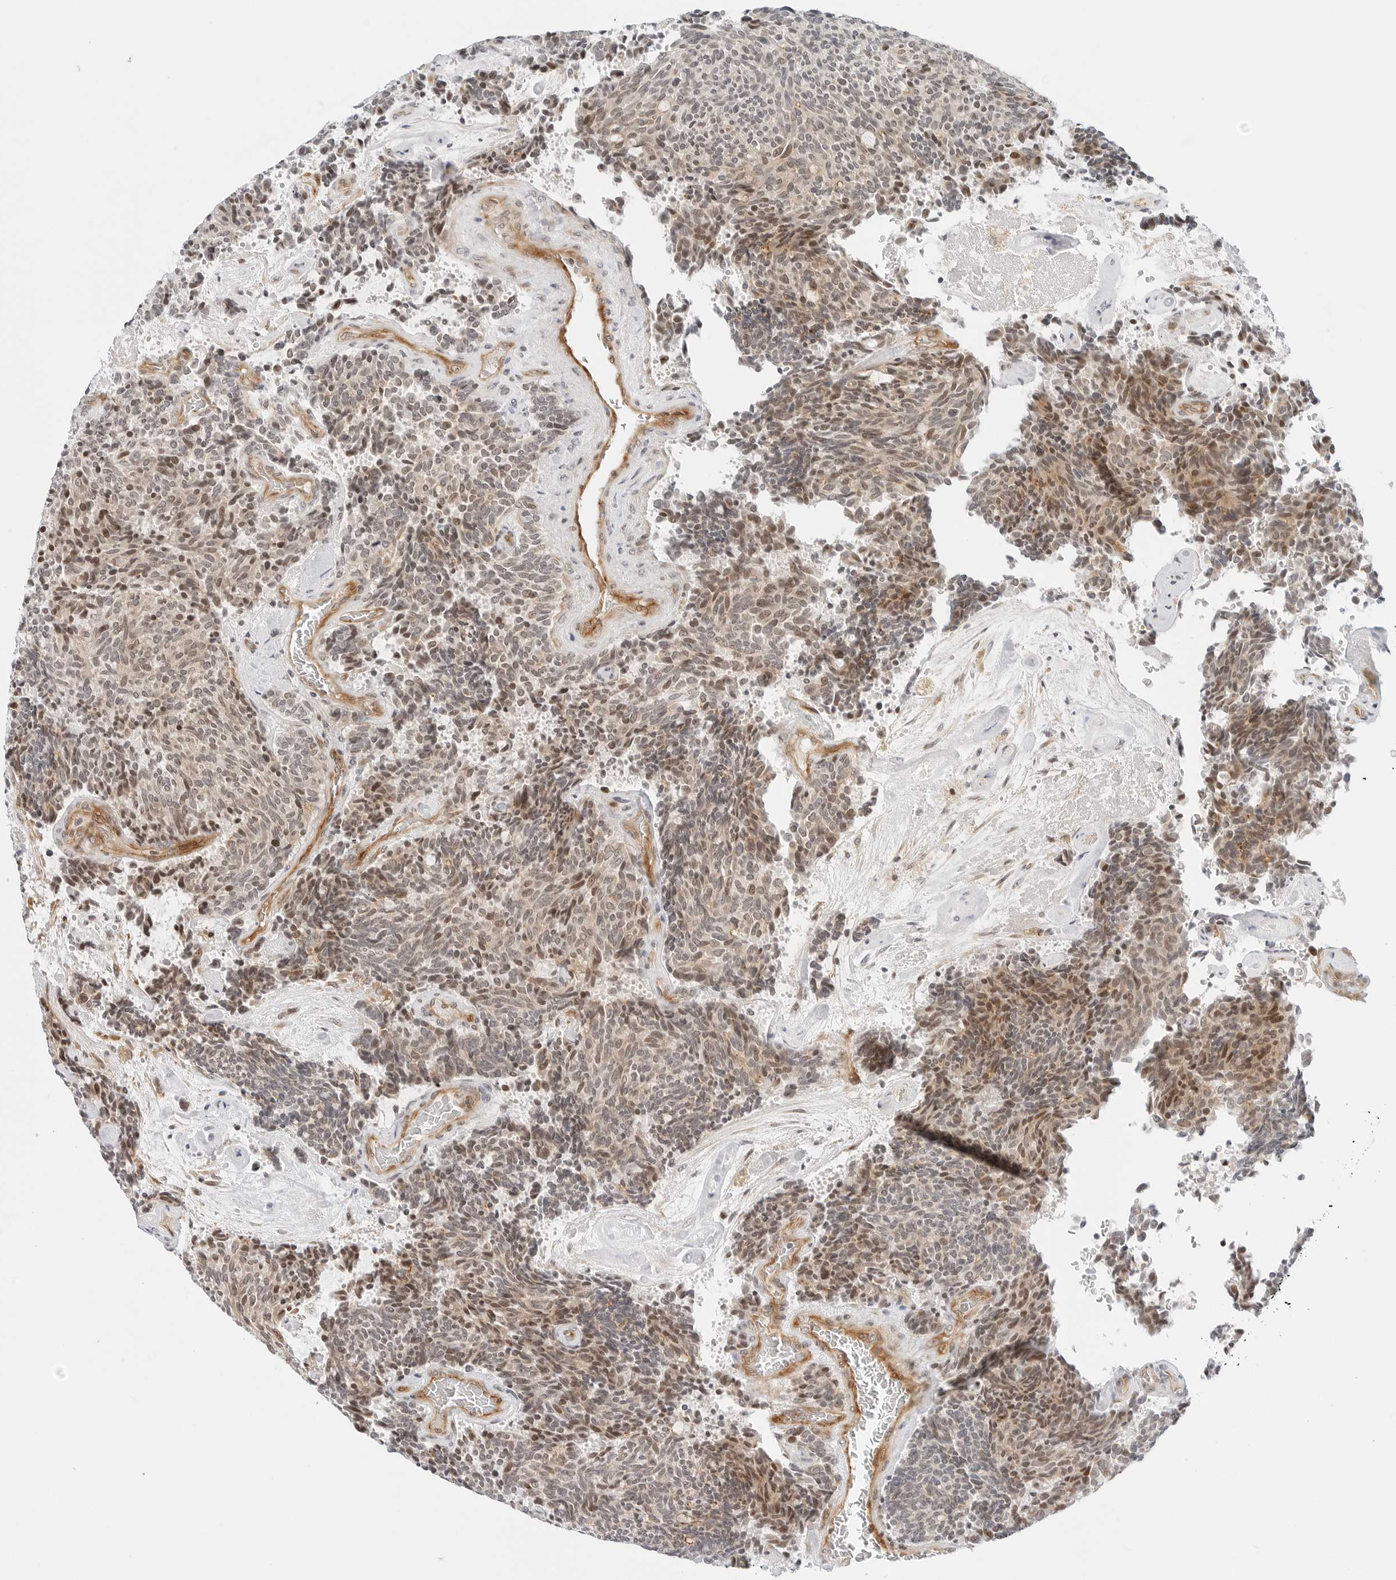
{"staining": {"intensity": "weak", "quantity": ">75%", "location": "nuclear"}, "tissue": "carcinoid", "cell_type": "Tumor cells", "image_type": "cancer", "snomed": [{"axis": "morphology", "description": "Carcinoid, malignant, NOS"}, {"axis": "topography", "description": "Pancreas"}], "caption": "Weak nuclear protein positivity is identified in approximately >75% of tumor cells in carcinoid.", "gene": "ZNF613", "patient": {"sex": "female", "age": 54}}